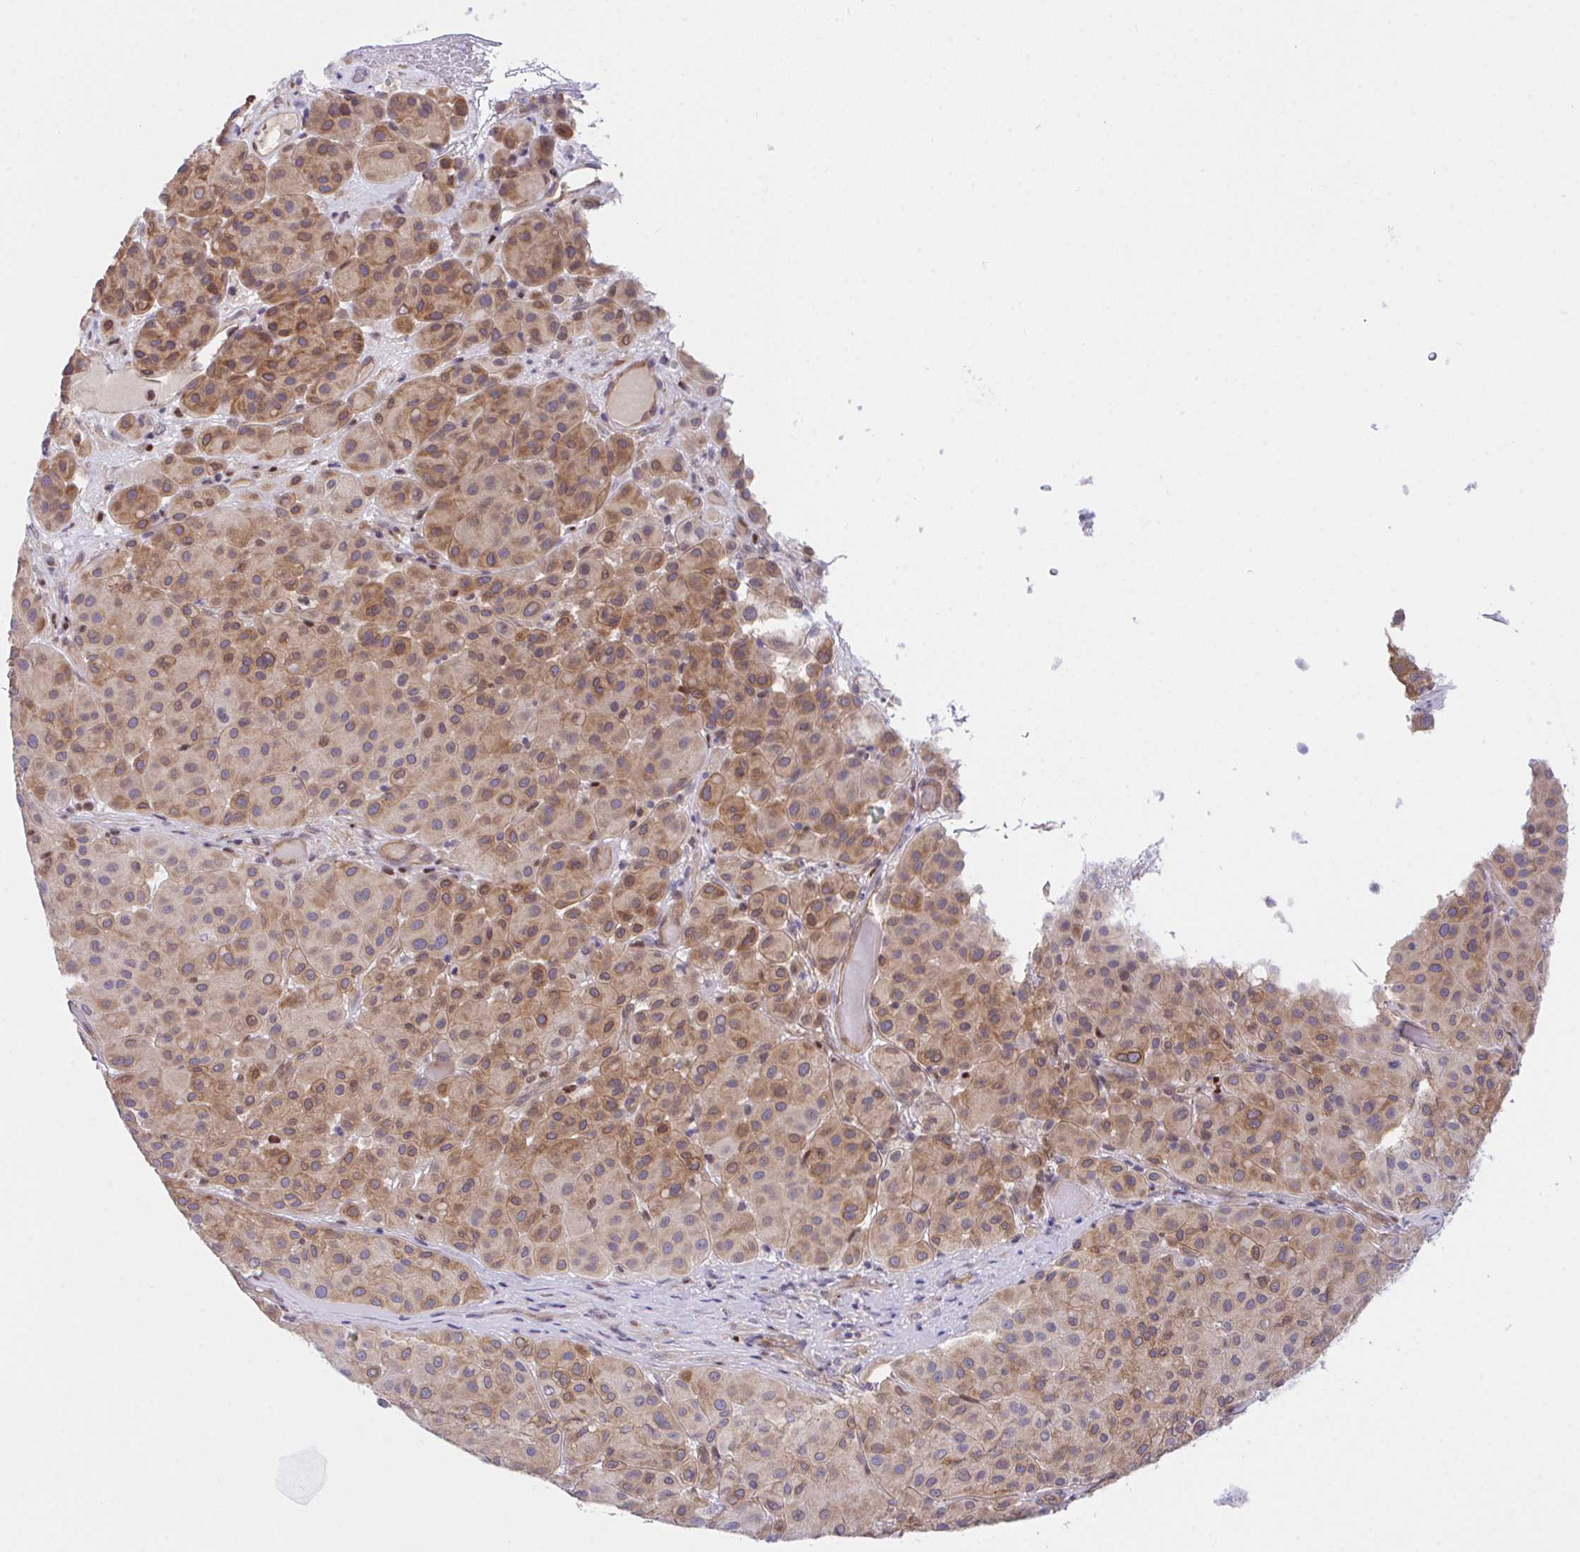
{"staining": {"intensity": "moderate", "quantity": "25%-75%", "location": "cytoplasmic/membranous"}, "tissue": "melanoma", "cell_type": "Tumor cells", "image_type": "cancer", "snomed": [{"axis": "morphology", "description": "Malignant melanoma, Metastatic site"}, {"axis": "topography", "description": "Smooth muscle"}], "caption": "Brown immunohistochemical staining in human melanoma displays moderate cytoplasmic/membranous positivity in about 25%-75% of tumor cells.", "gene": "ZBED3", "patient": {"sex": "male", "age": 41}}